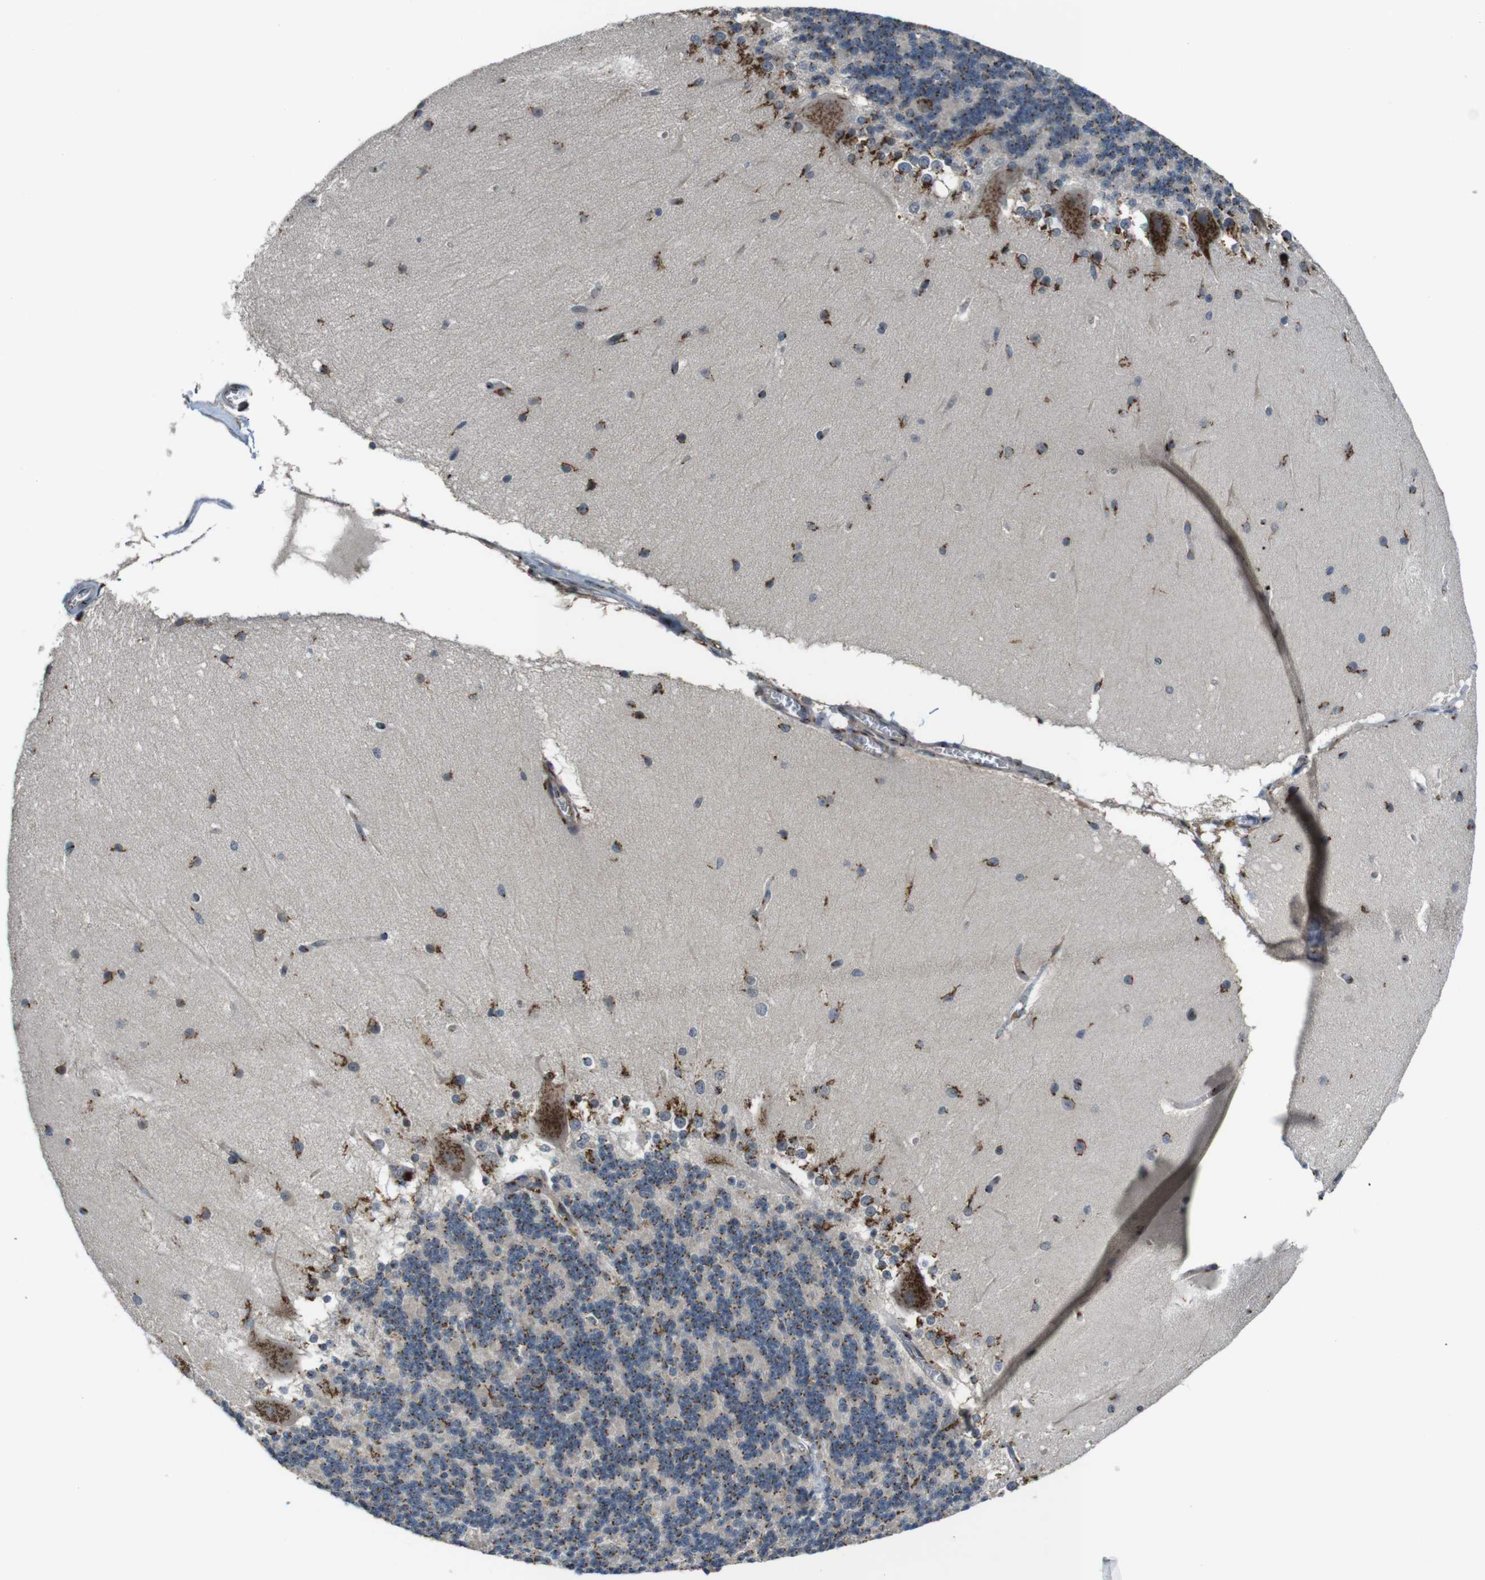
{"staining": {"intensity": "moderate", "quantity": ">75%", "location": "cytoplasmic/membranous"}, "tissue": "cerebellum", "cell_type": "Cells in granular layer", "image_type": "normal", "snomed": [{"axis": "morphology", "description": "Normal tissue, NOS"}, {"axis": "topography", "description": "Cerebellum"}], "caption": "Cells in granular layer display medium levels of moderate cytoplasmic/membranous staining in approximately >75% of cells in unremarkable human cerebellum. (IHC, brightfield microscopy, high magnification).", "gene": "ZFPL1", "patient": {"sex": "female", "age": 19}}